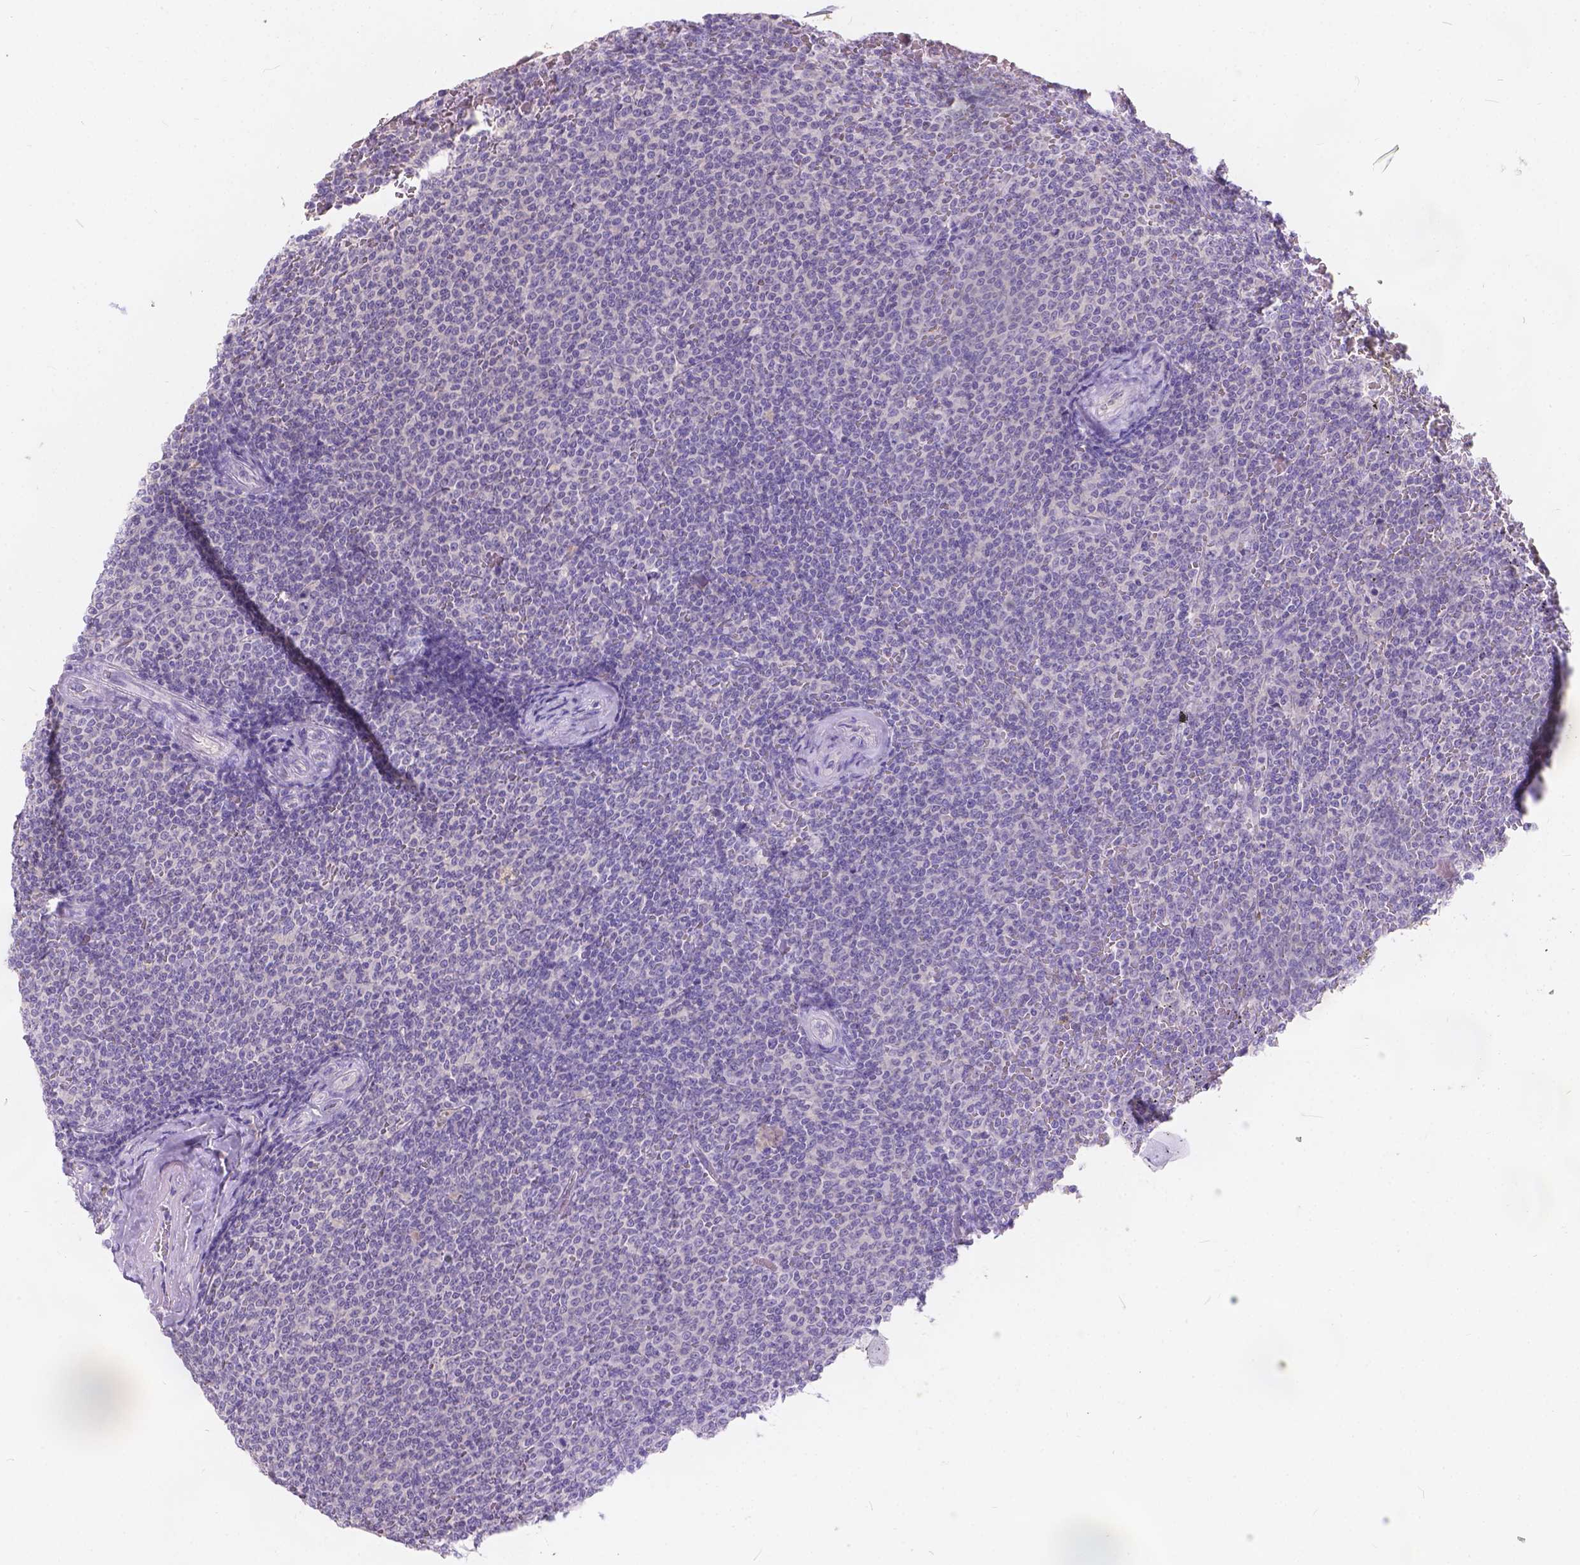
{"staining": {"intensity": "negative", "quantity": "none", "location": "none"}, "tissue": "lymphoma", "cell_type": "Tumor cells", "image_type": "cancer", "snomed": [{"axis": "morphology", "description": "Malignant lymphoma, non-Hodgkin's type, Low grade"}, {"axis": "topography", "description": "Spleen"}], "caption": "There is no significant staining in tumor cells of lymphoma.", "gene": "PEX11G", "patient": {"sex": "female", "age": 77}}